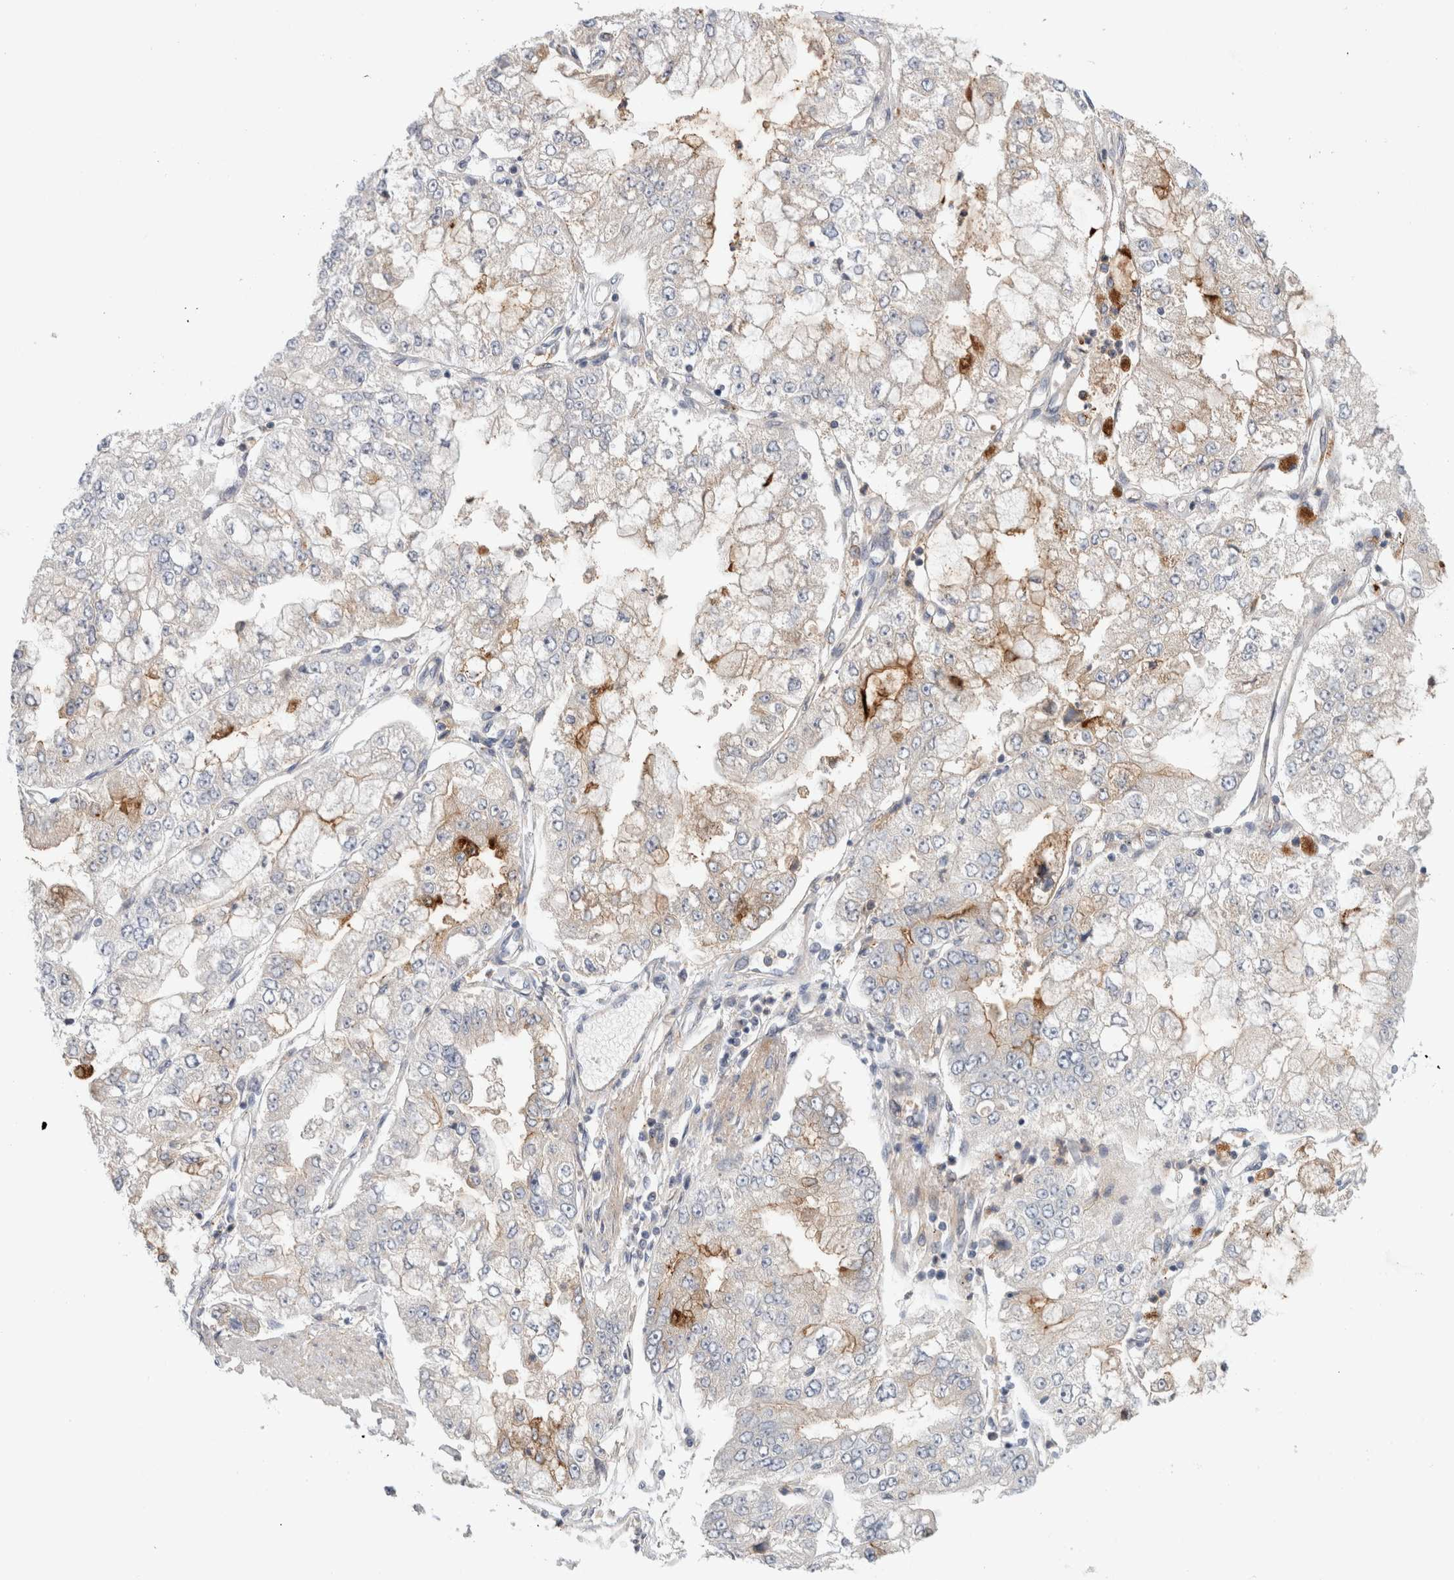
{"staining": {"intensity": "moderate", "quantity": "<25%", "location": "cytoplasmic/membranous"}, "tissue": "stomach cancer", "cell_type": "Tumor cells", "image_type": "cancer", "snomed": [{"axis": "morphology", "description": "Adenocarcinoma, NOS"}, {"axis": "topography", "description": "Stomach"}], "caption": "High-power microscopy captured an immunohistochemistry image of stomach adenocarcinoma, revealing moderate cytoplasmic/membranous staining in approximately <25% of tumor cells. Immunohistochemistry (ihc) stains the protein of interest in brown and the nuclei are stained blue.", "gene": "CD55", "patient": {"sex": "male", "age": 76}}